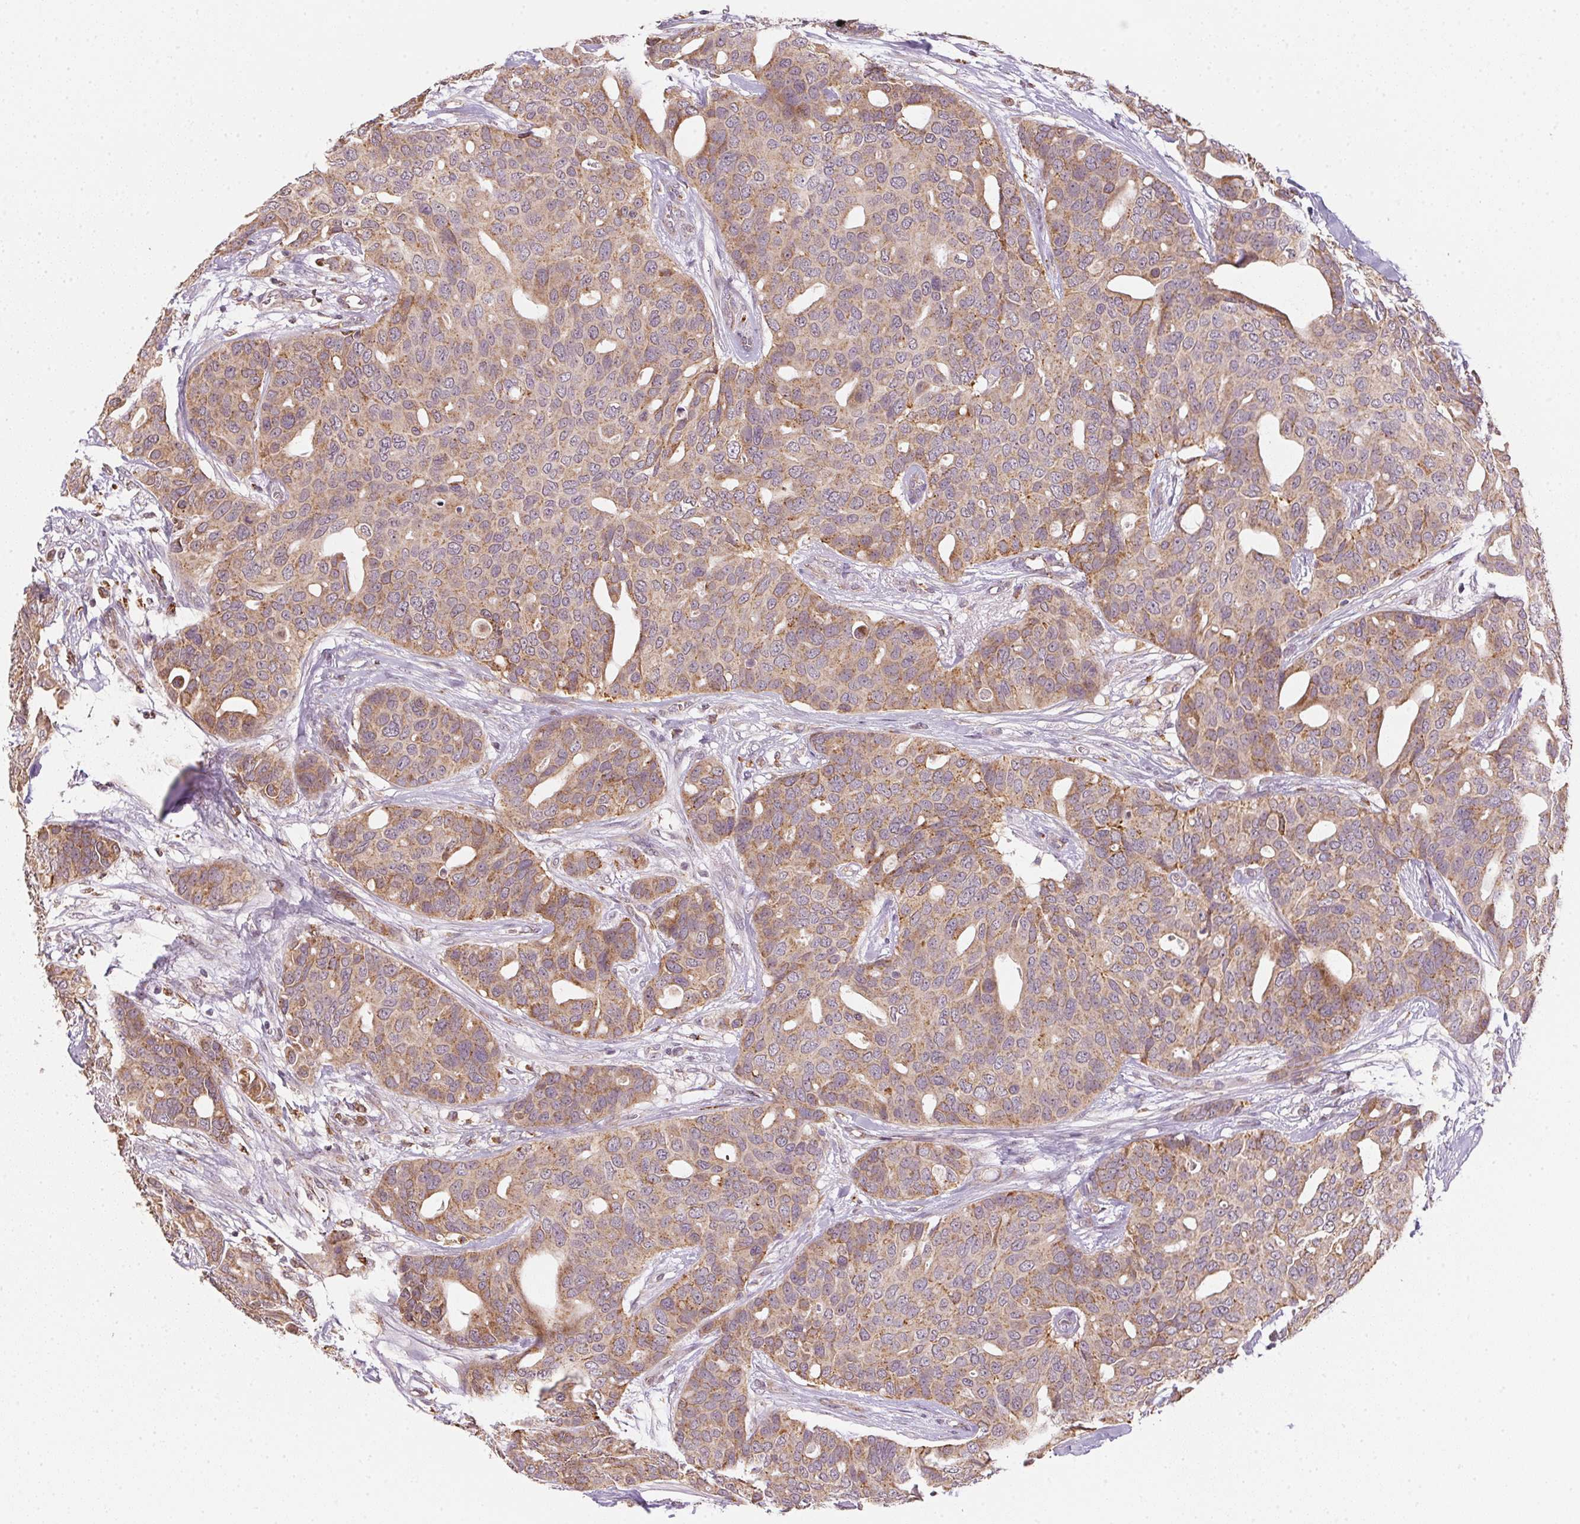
{"staining": {"intensity": "weak", "quantity": ">75%", "location": "cytoplasmic/membranous"}, "tissue": "breast cancer", "cell_type": "Tumor cells", "image_type": "cancer", "snomed": [{"axis": "morphology", "description": "Duct carcinoma"}, {"axis": "topography", "description": "Breast"}], "caption": "Tumor cells show low levels of weak cytoplasmic/membranous positivity in approximately >75% of cells in human breast cancer.", "gene": "METTL13", "patient": {"sex": "female", "age": 54}}